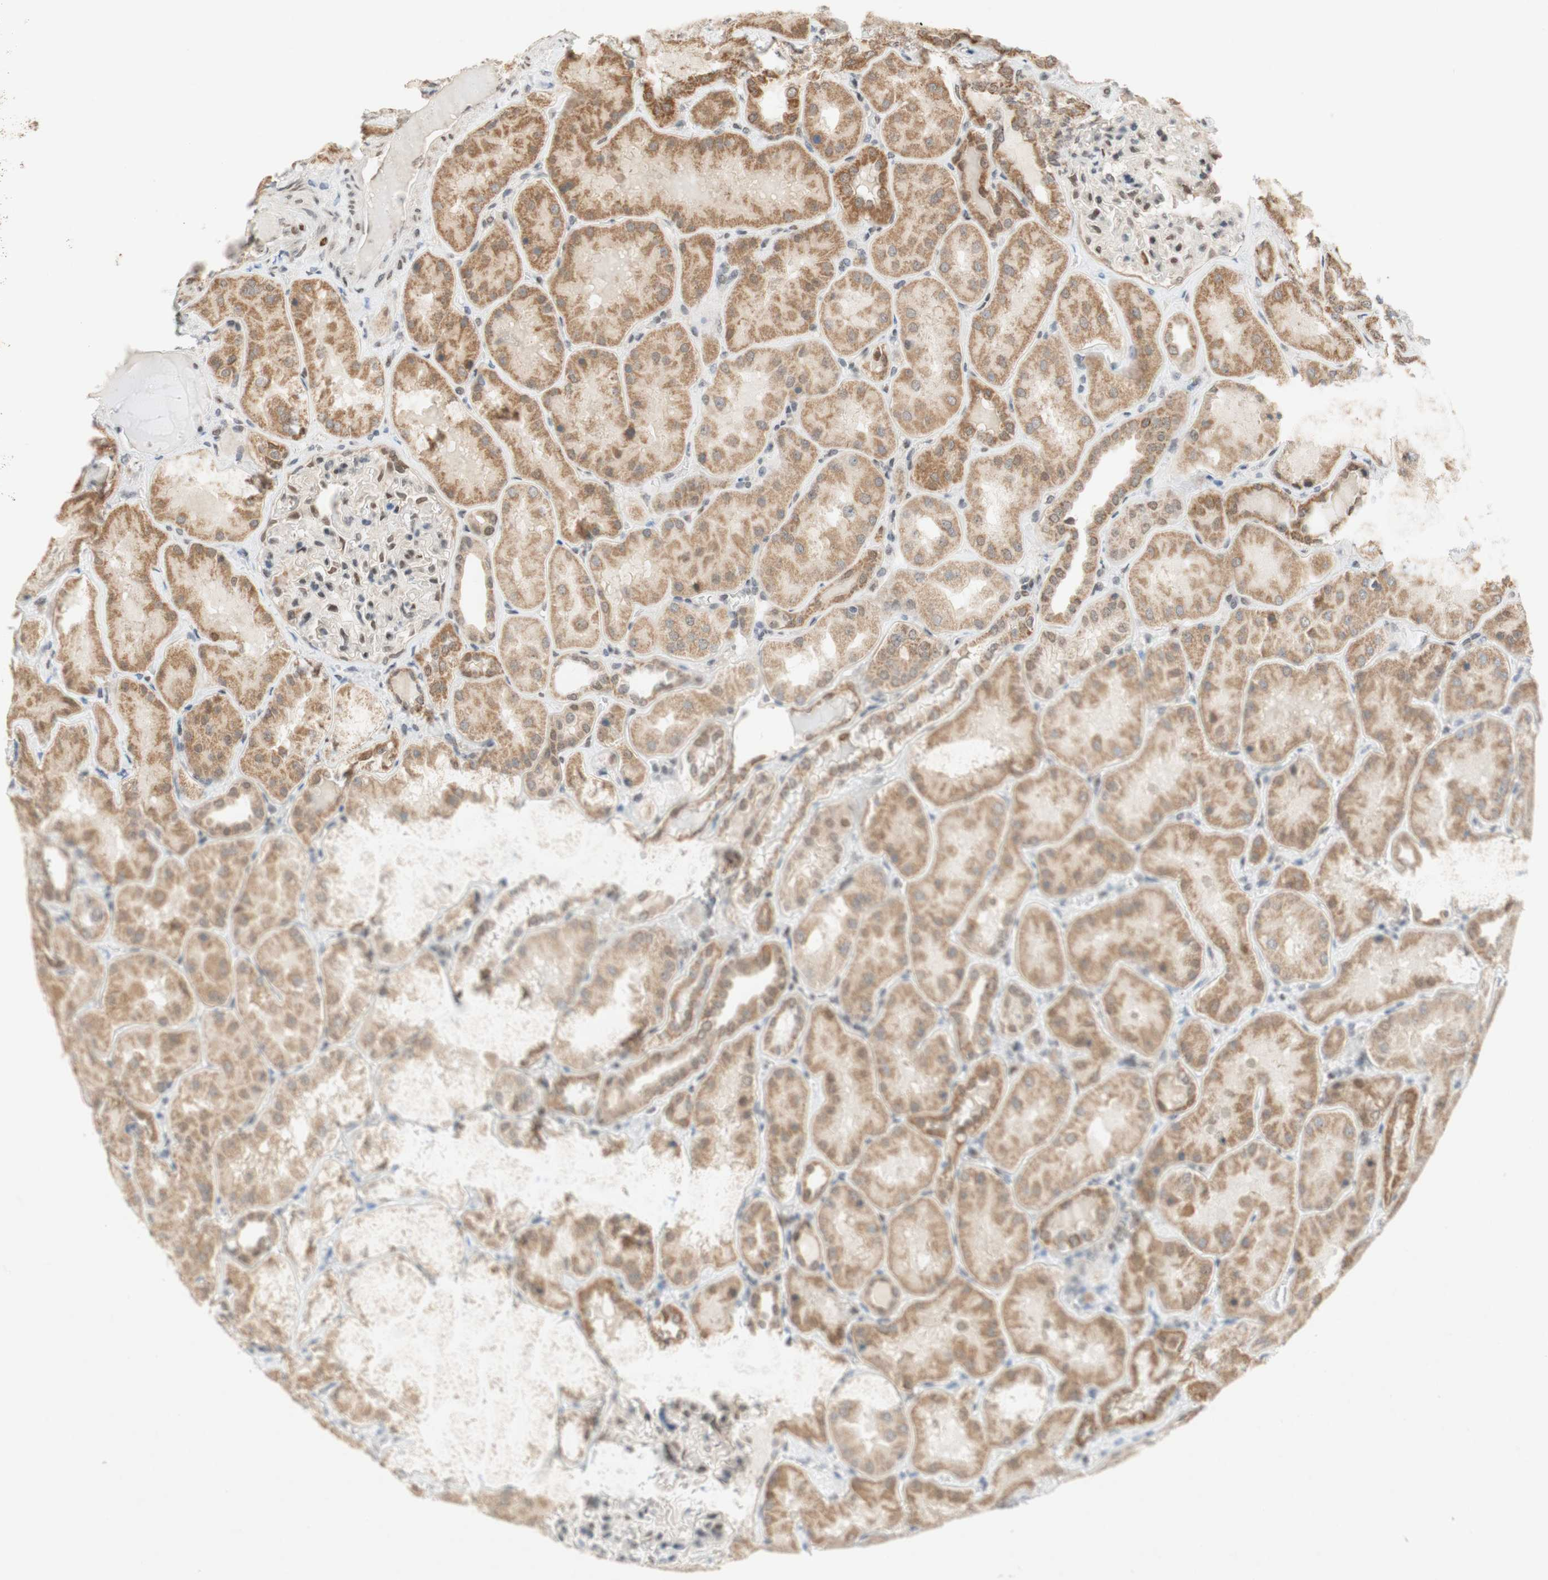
{"staining": {"intensity": "moderate", "quantity": "25%-75%", "location": "nuclear"}, "tissue": "kidney", "cell_type": "Cells in glomeruli", "image_type": "normal", "snomed": [{"axis": "morphology", "description": "Normal tissue, NOS"}, {"axis": "topography", "description": "Kidney"}], "caption": "An IHC image of unremarkable tissue is shown. Protein staining in brown labels moderate nuclear positivity in kidney within cells in glomeruli. (DAB IHC, brown staining for protein, blue staining for nuclei).", "gene": "DNMT3A", "patient": {"sex": "female", "age": 56}}